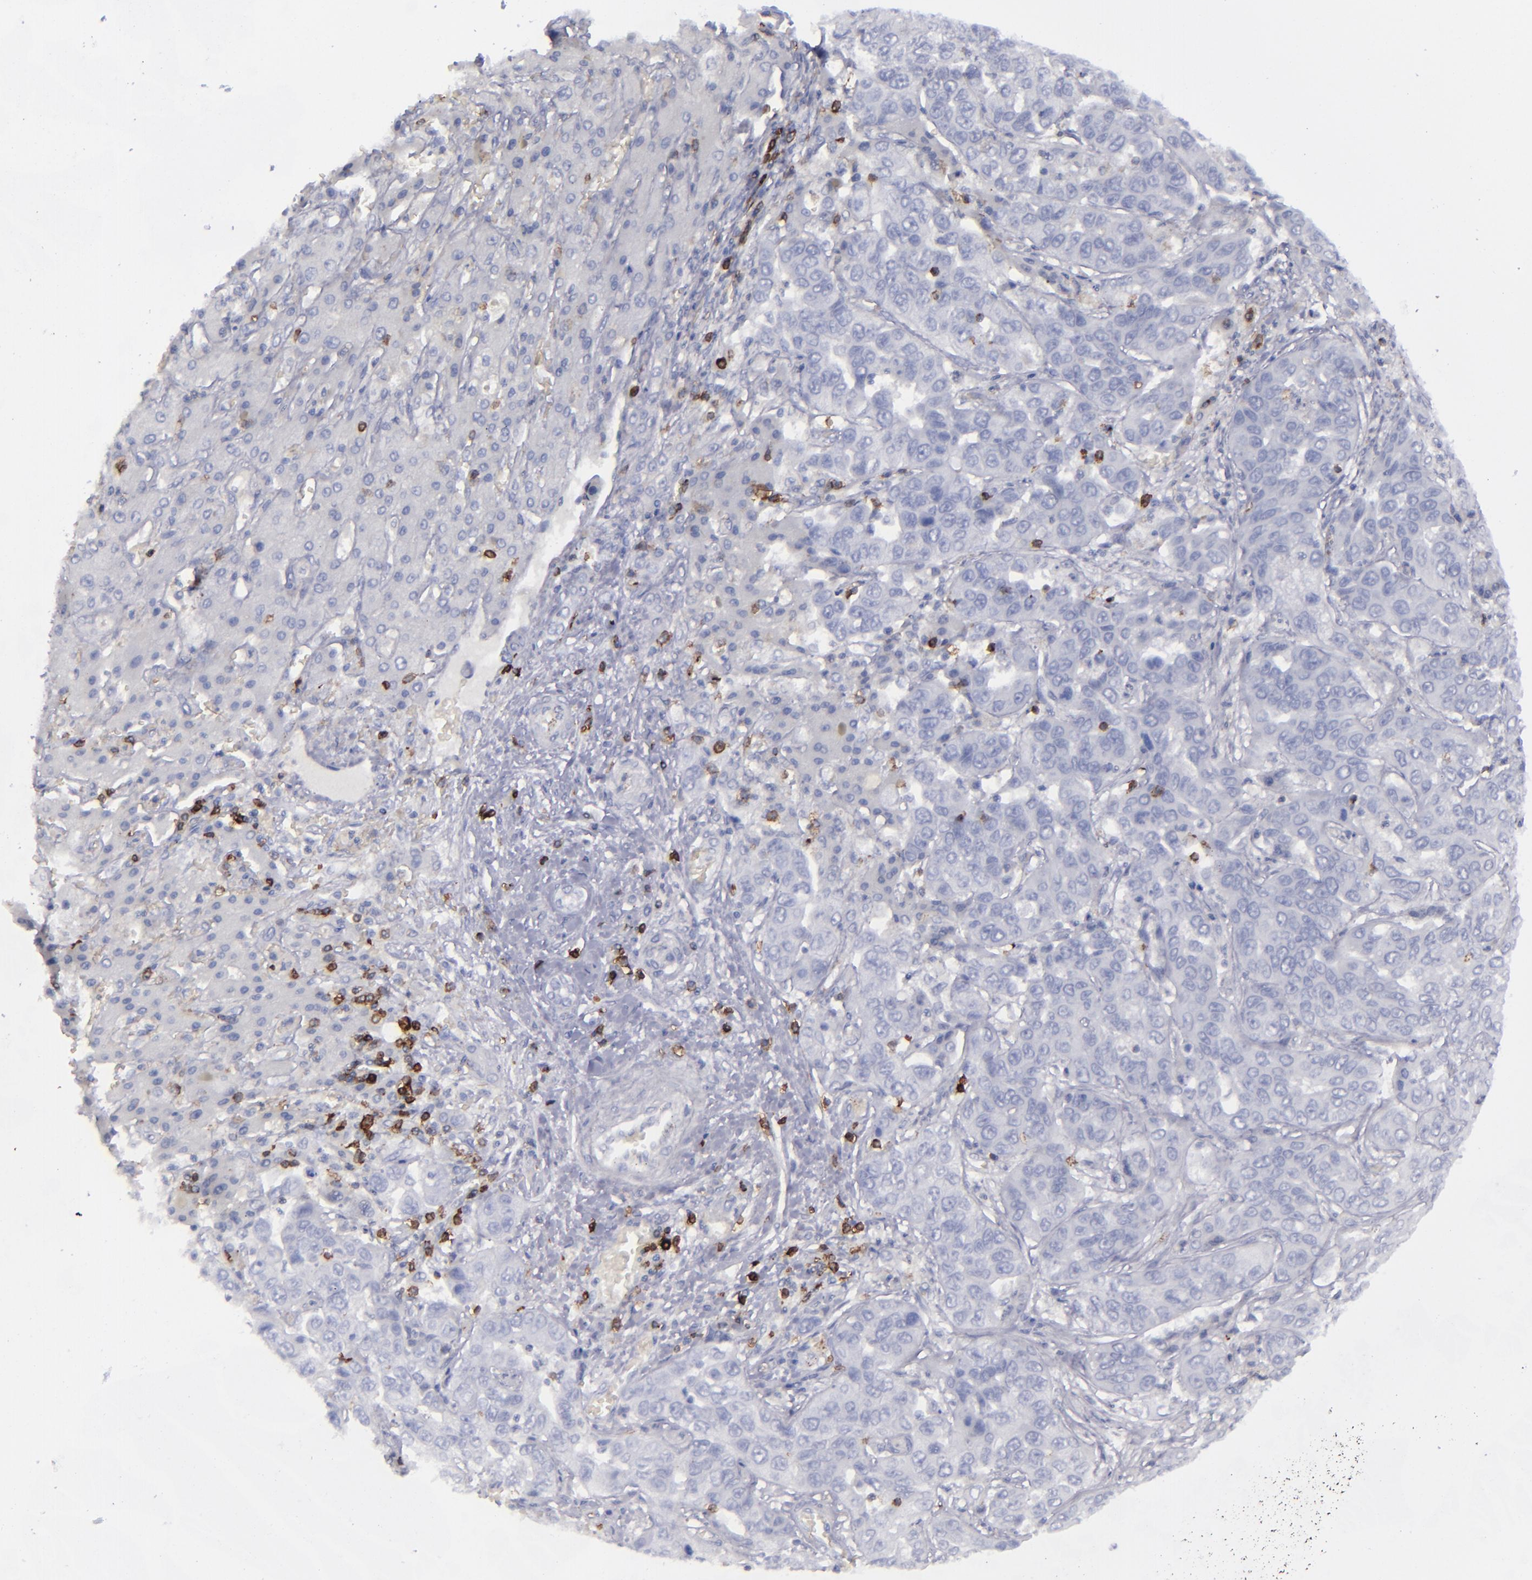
{"staining": {"intensity": "negative", "quantity": "none", "location": "none"}, "tissue": "liver cancer", "cell_type": "Tumor cells", "image_type": "cancer", "snomed": [{"axis": "morphology", "description": "Cholangiocarcinoma"}, {"axis": "topography", "description": "Liver"}], "caption": "Human cholangiocarcinoma (liver) stained for a protein using immunohistochemistry shows no positivity in tumor cells.", "gene": "CD27", "patient": {"sex": "female", "age": 52}}